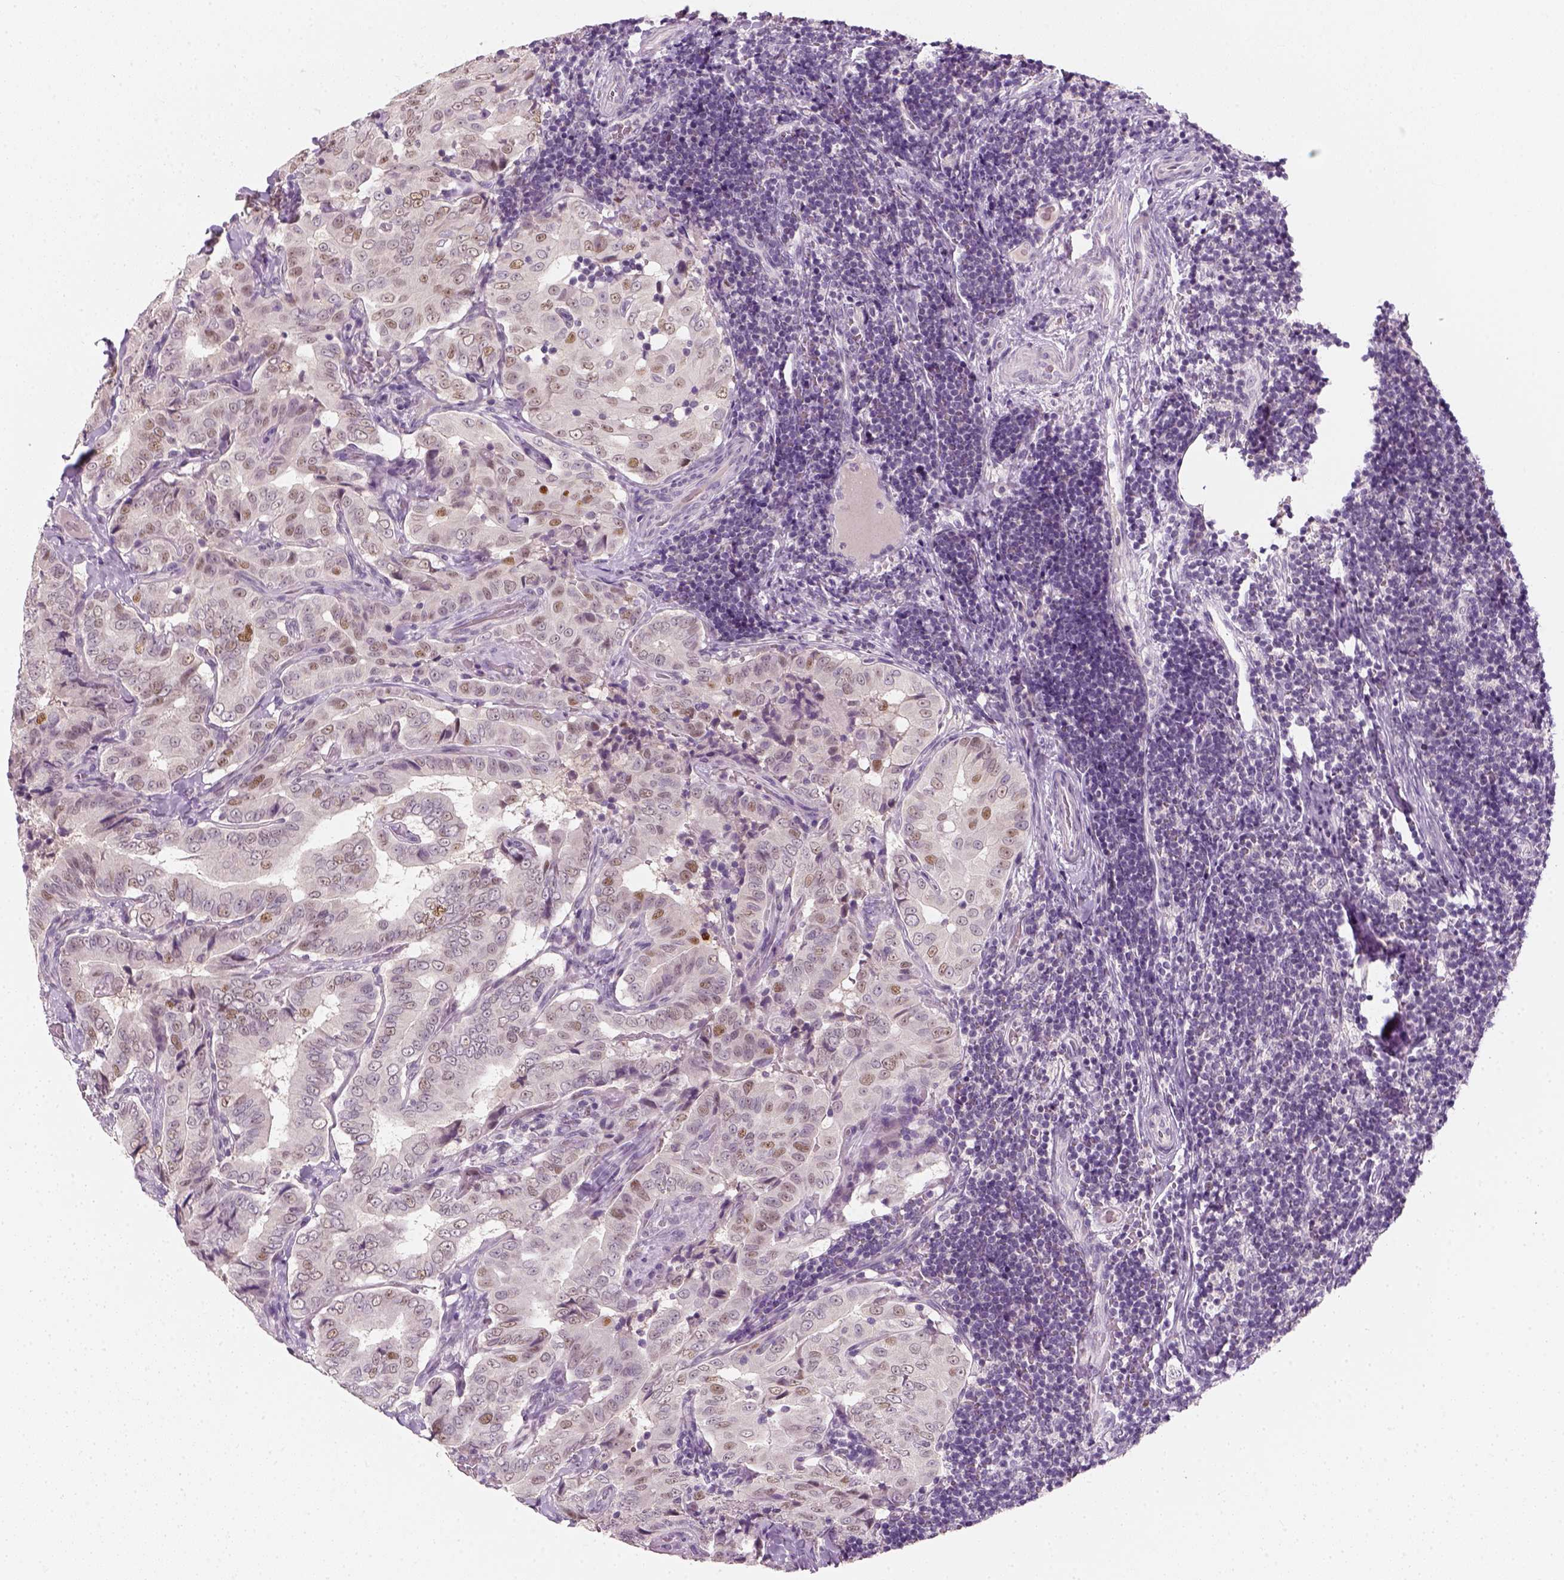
{"staining": {"intensity": "weak", "quantity": "<25%", "location": "nuclear"}, "tissue": "thyroid cancer", "cell_type": "Tumor cells", "image_type": "cancer", "snomed": [{"axis": "morphology", "description": "Papillary adenocarcinoma, NOS"}, {"axis": "topography", "description": "Thyroid gland"}], "caption": "The IHC image has no significant expression in tumor cells of thyroid cancer (papillary adenocarcinoma) tissue.", "gene": "TP53", "patient": {"sex": "male", "age": 61}}